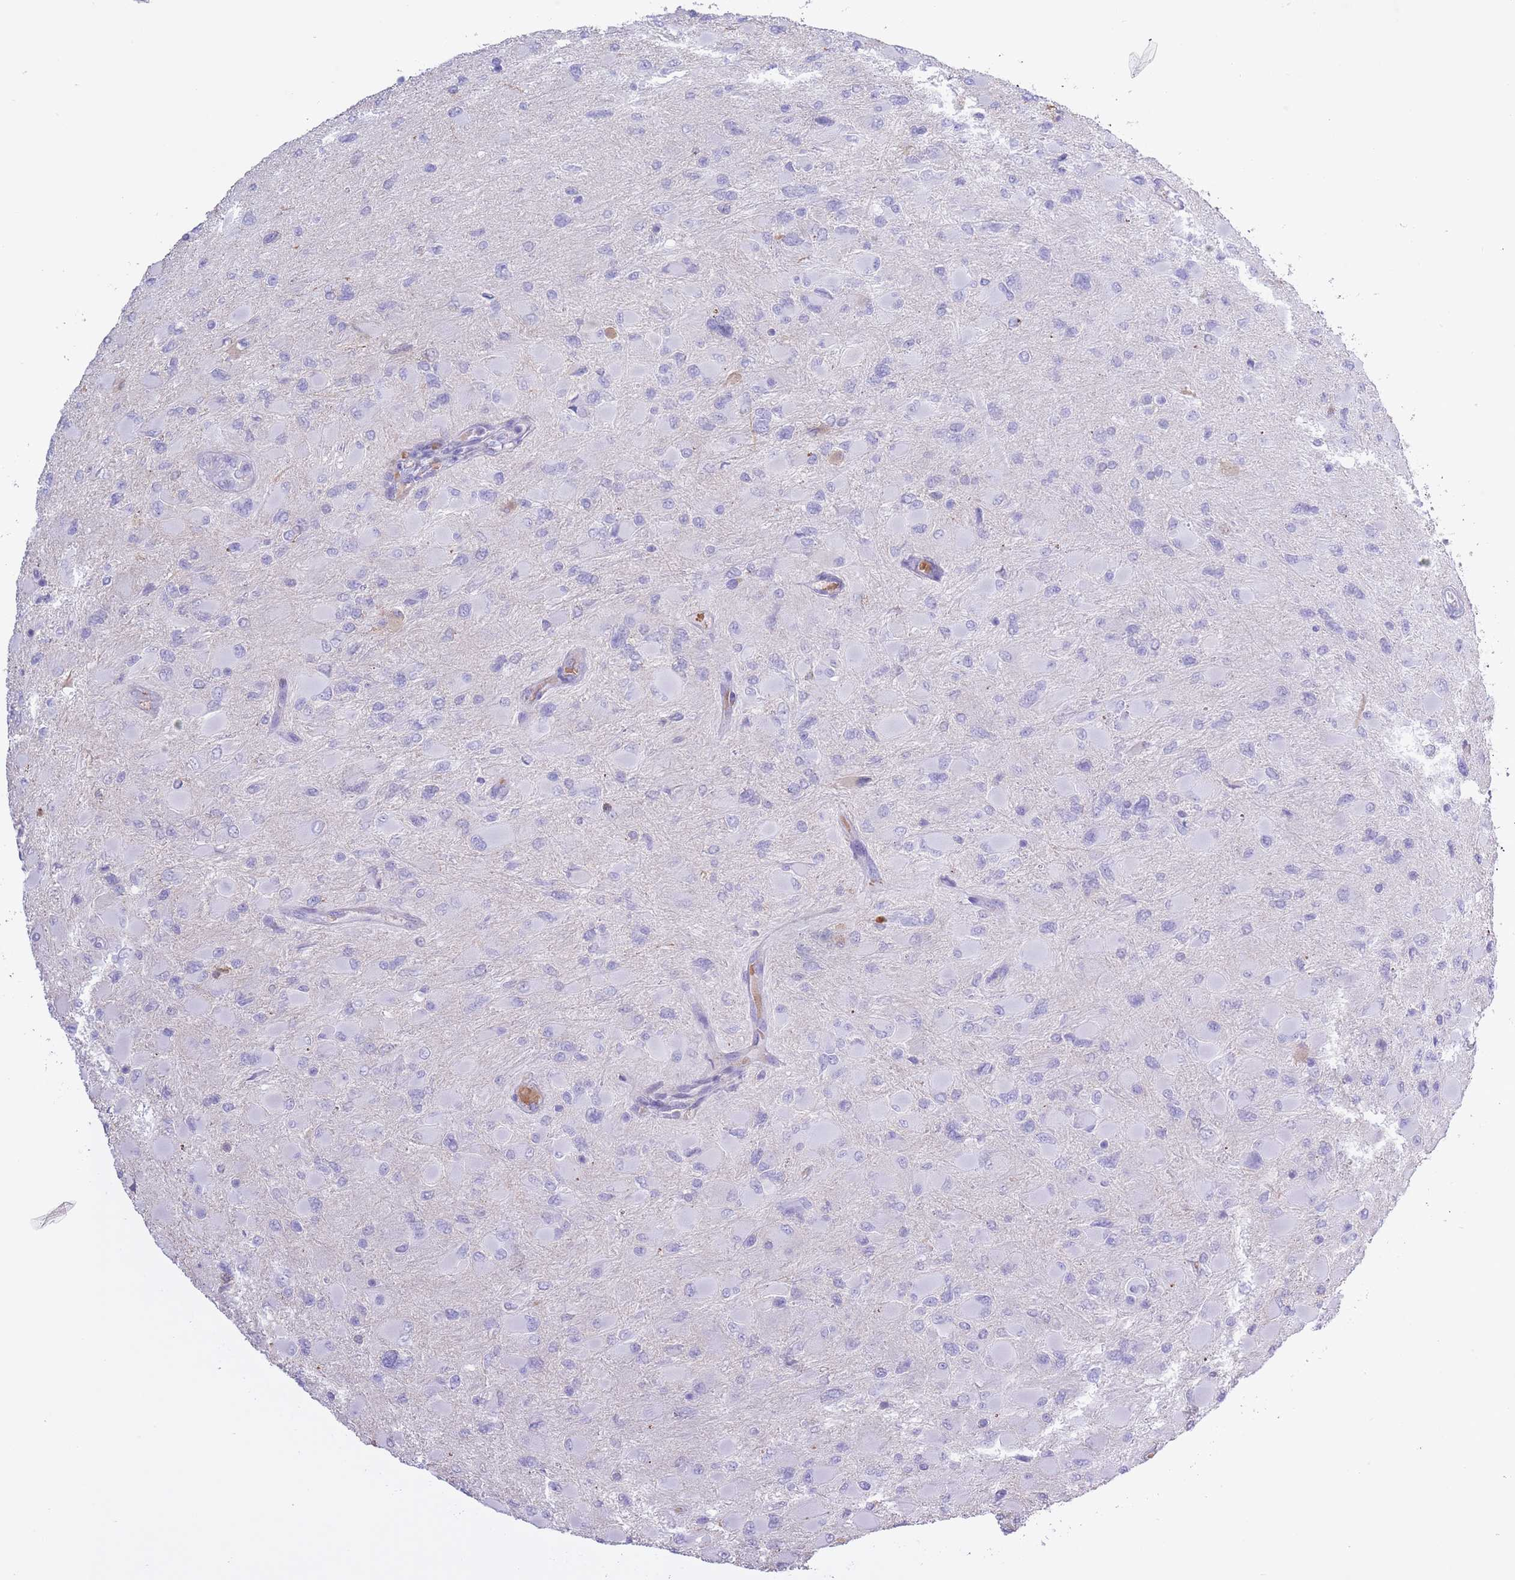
{"staining": {"intensity": "negative", "quantity": "none", "location": "none"}, "tissue": "glioma", "cell_type": "Tumor cells", "image_type": "cancer", "snomed": [{"axis": "morphology", "description": "Glioma, malignant, High grade"}, {"axis": "topography", "description": "Cerebral cortex"}], "caption": "Human glioma stained for a protein using IHC reveals no positivity in tumor cells.", "gene": "AP3S2", "patient": {"sex": "female", "age": 36}}